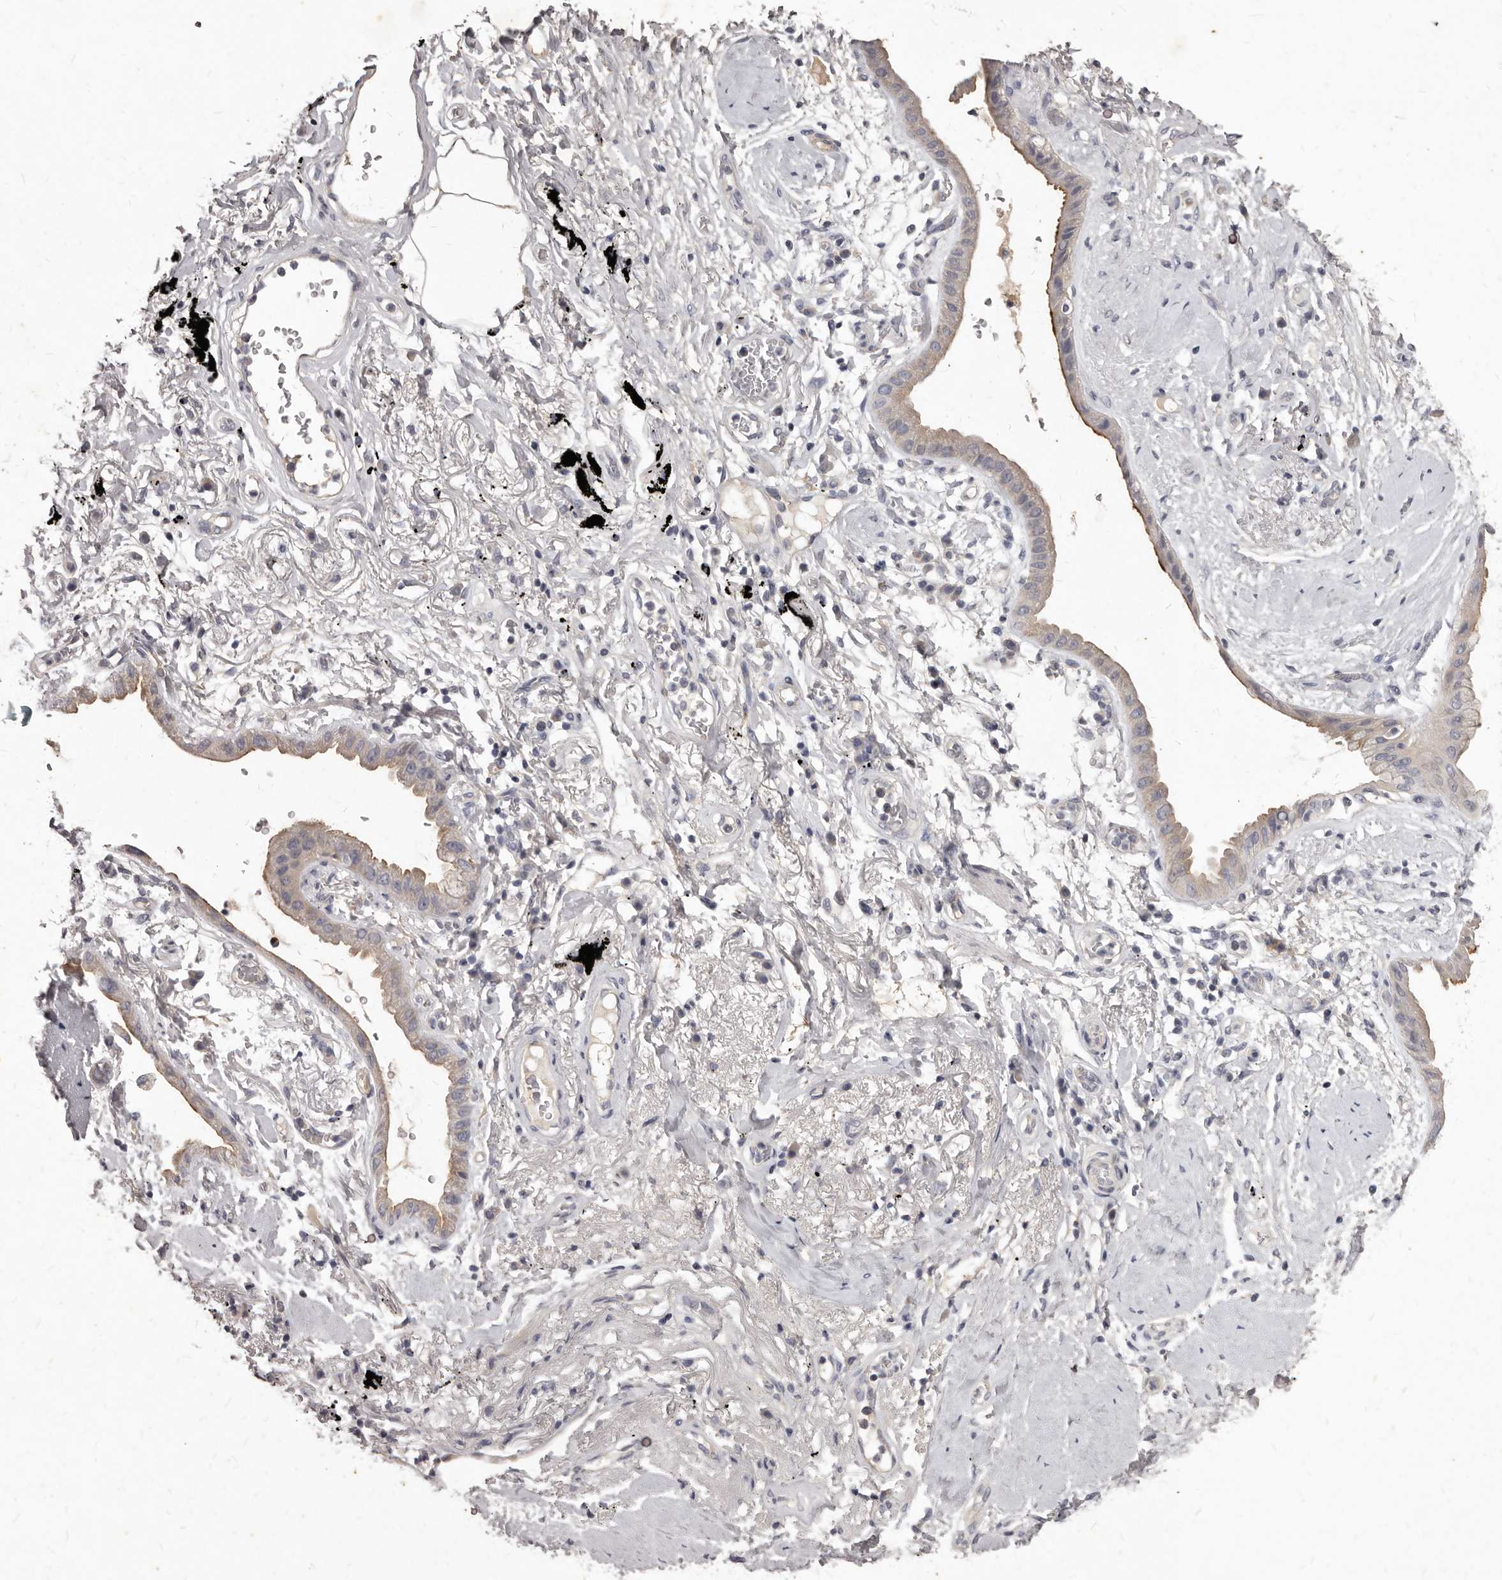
{"staining": {"intensity": "weak", "quantity": "25%-75%", "location": "cytoplasmic/membranous"}, "tissue": "lung cancer", "cell_type": "Tumor cells", "image_type": "cancer", "snomed": [{"axis": "morphology", "description": "Adenocarcinoma, NOS"}, {"axis": "topography", "description": "Lung"}], "caption": "Weak cytoplasmic/membranous expression is seen in about 25%-75% of tumor cells in lung adenocarcinoma.", "gene": "GPRC5C", "patient": {"sex": "female", "age": 70}}